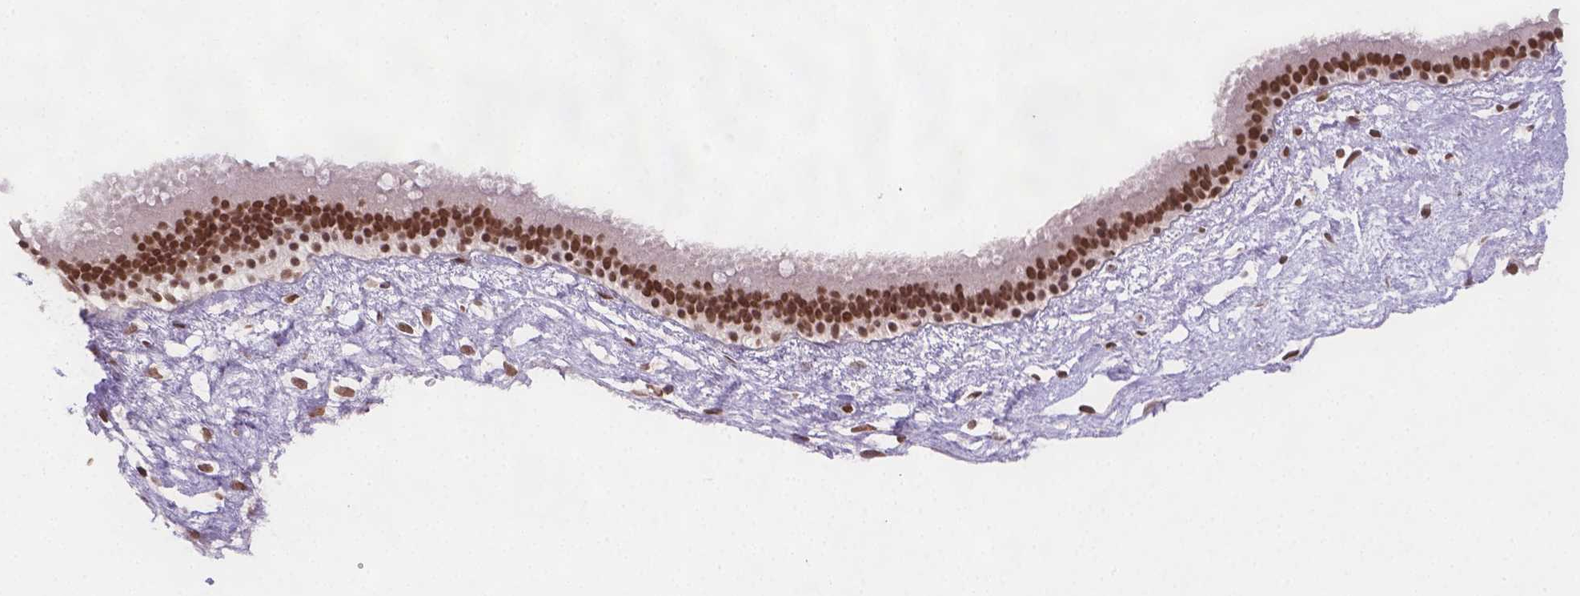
{"staining": {"intensity": "strong", "quantity": ">75%", "location": "nuclear"}, "tissue": "nasopharynx", "cell_type": "Respiratory epithelial cells", "image_type": "normal", "snomed": [{"axis": "morphology", "description": "Normal tissue, NOS"}, {"axis": "topography", "description": "Nasopharynx"}], "caption": "This micrograph exhibits immunohistochemistry (IHC) staining of benign nasopharynx, with high strong nuclear expression in about >75% of respiratory epithelial cells.", "gene": "FANCE", "patient": {"sex": "male", "age": 24}}